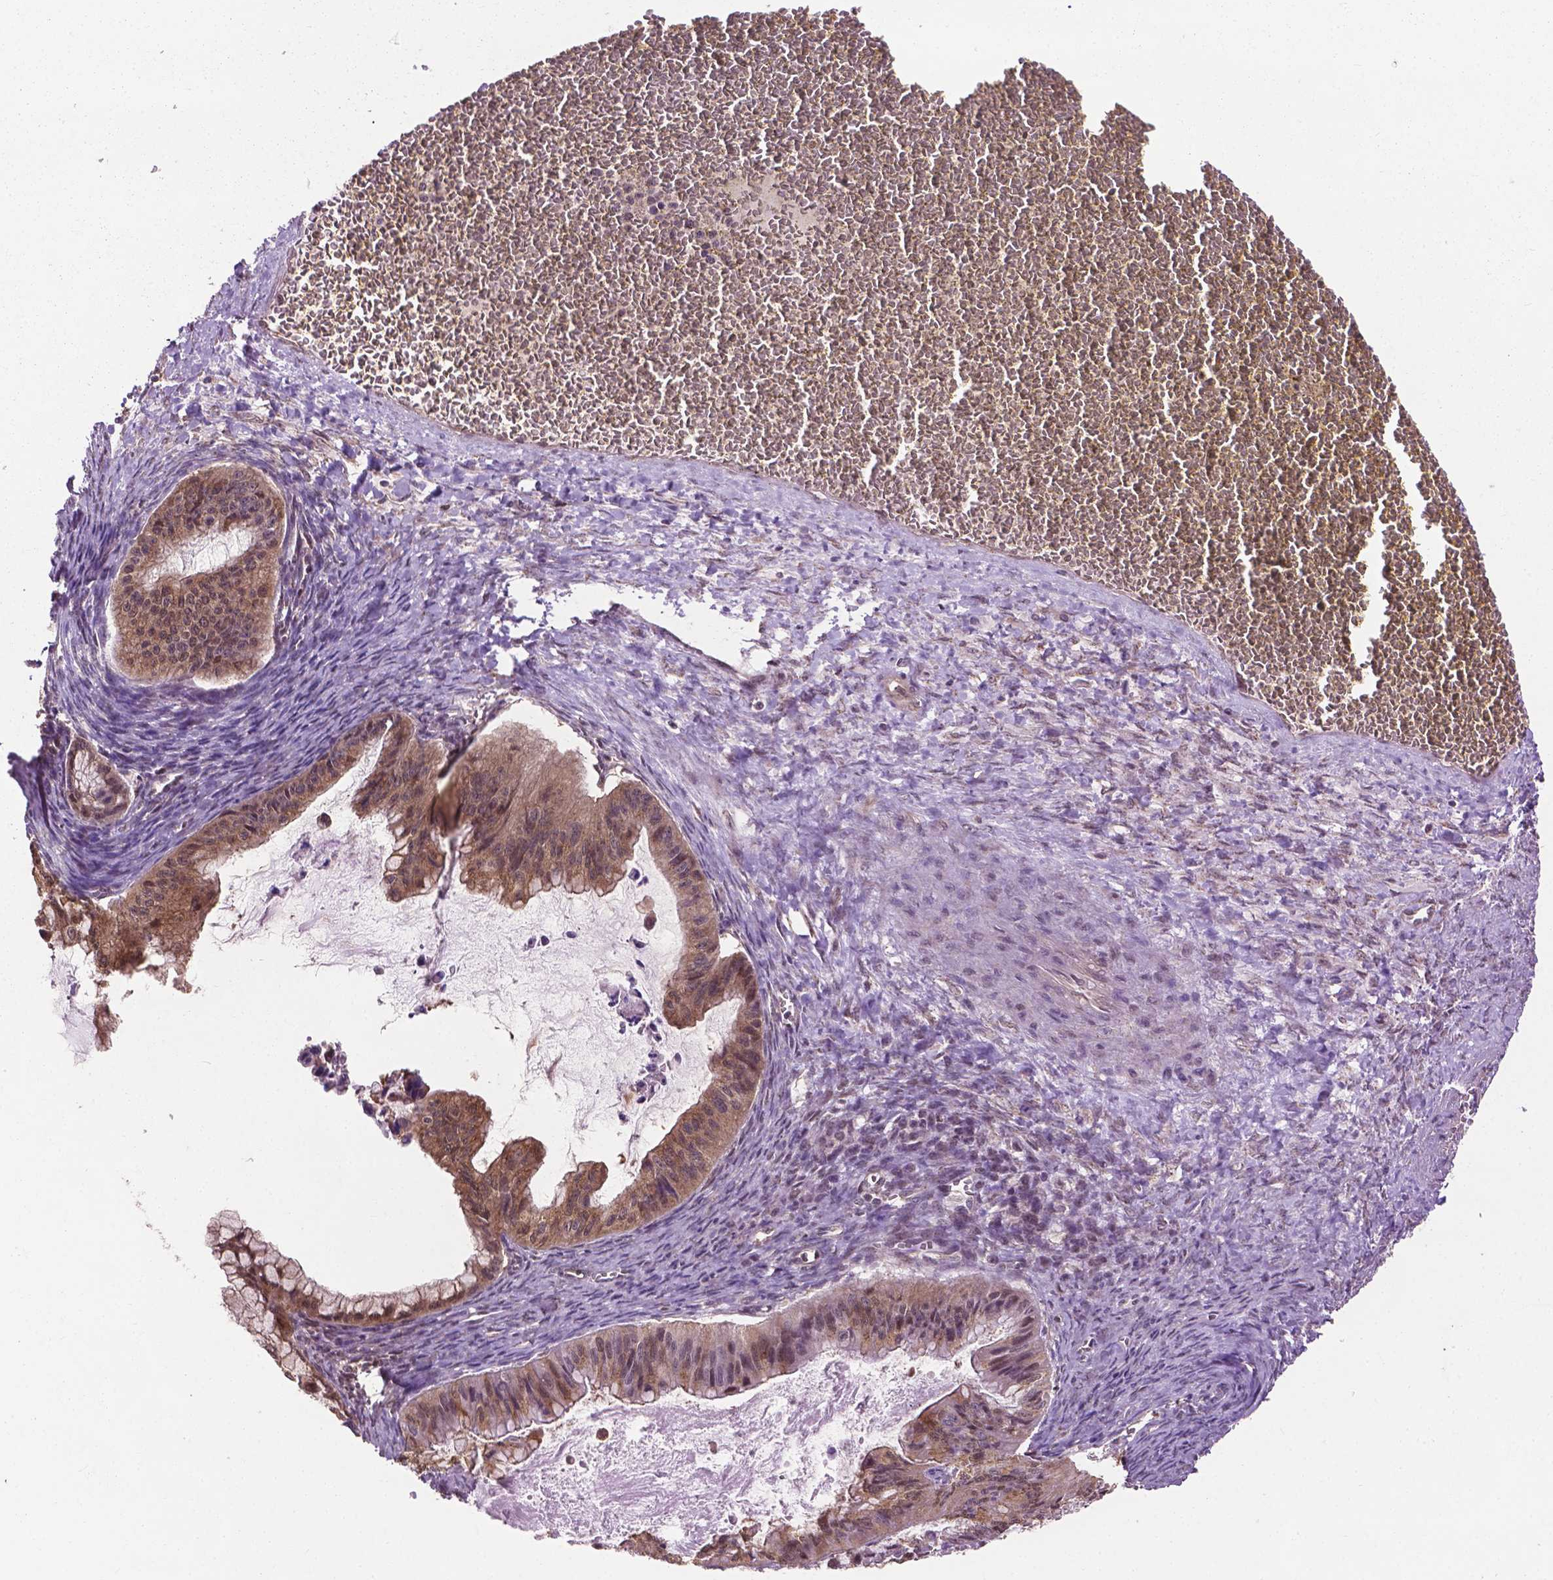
{"staining": {"intensity": "moderate", "quantity": ">75%", "location": "cytoplasmic/membranous"}, "tissue": "ovarian cancer", "cell_type": "Tumor cells", "image_type": "cancer", "snomed": [{"axis": "morphology", "description": "Cystadenocarcinoma, mucinous, NOS"}, {"axis": "topography", "description": "Ovary"}], "caption": "Immunohistochemistry (IHC) photomicrograph of human mucinous cystadenocarcinoma (ovarian) stained for a protein (brown), which displays medium levels of moderate cytoplasmic/membranous staining in about >75% of tumor cells.", "gene": "PPP1CB", "patient": {"sex": "female", "age": 72}}